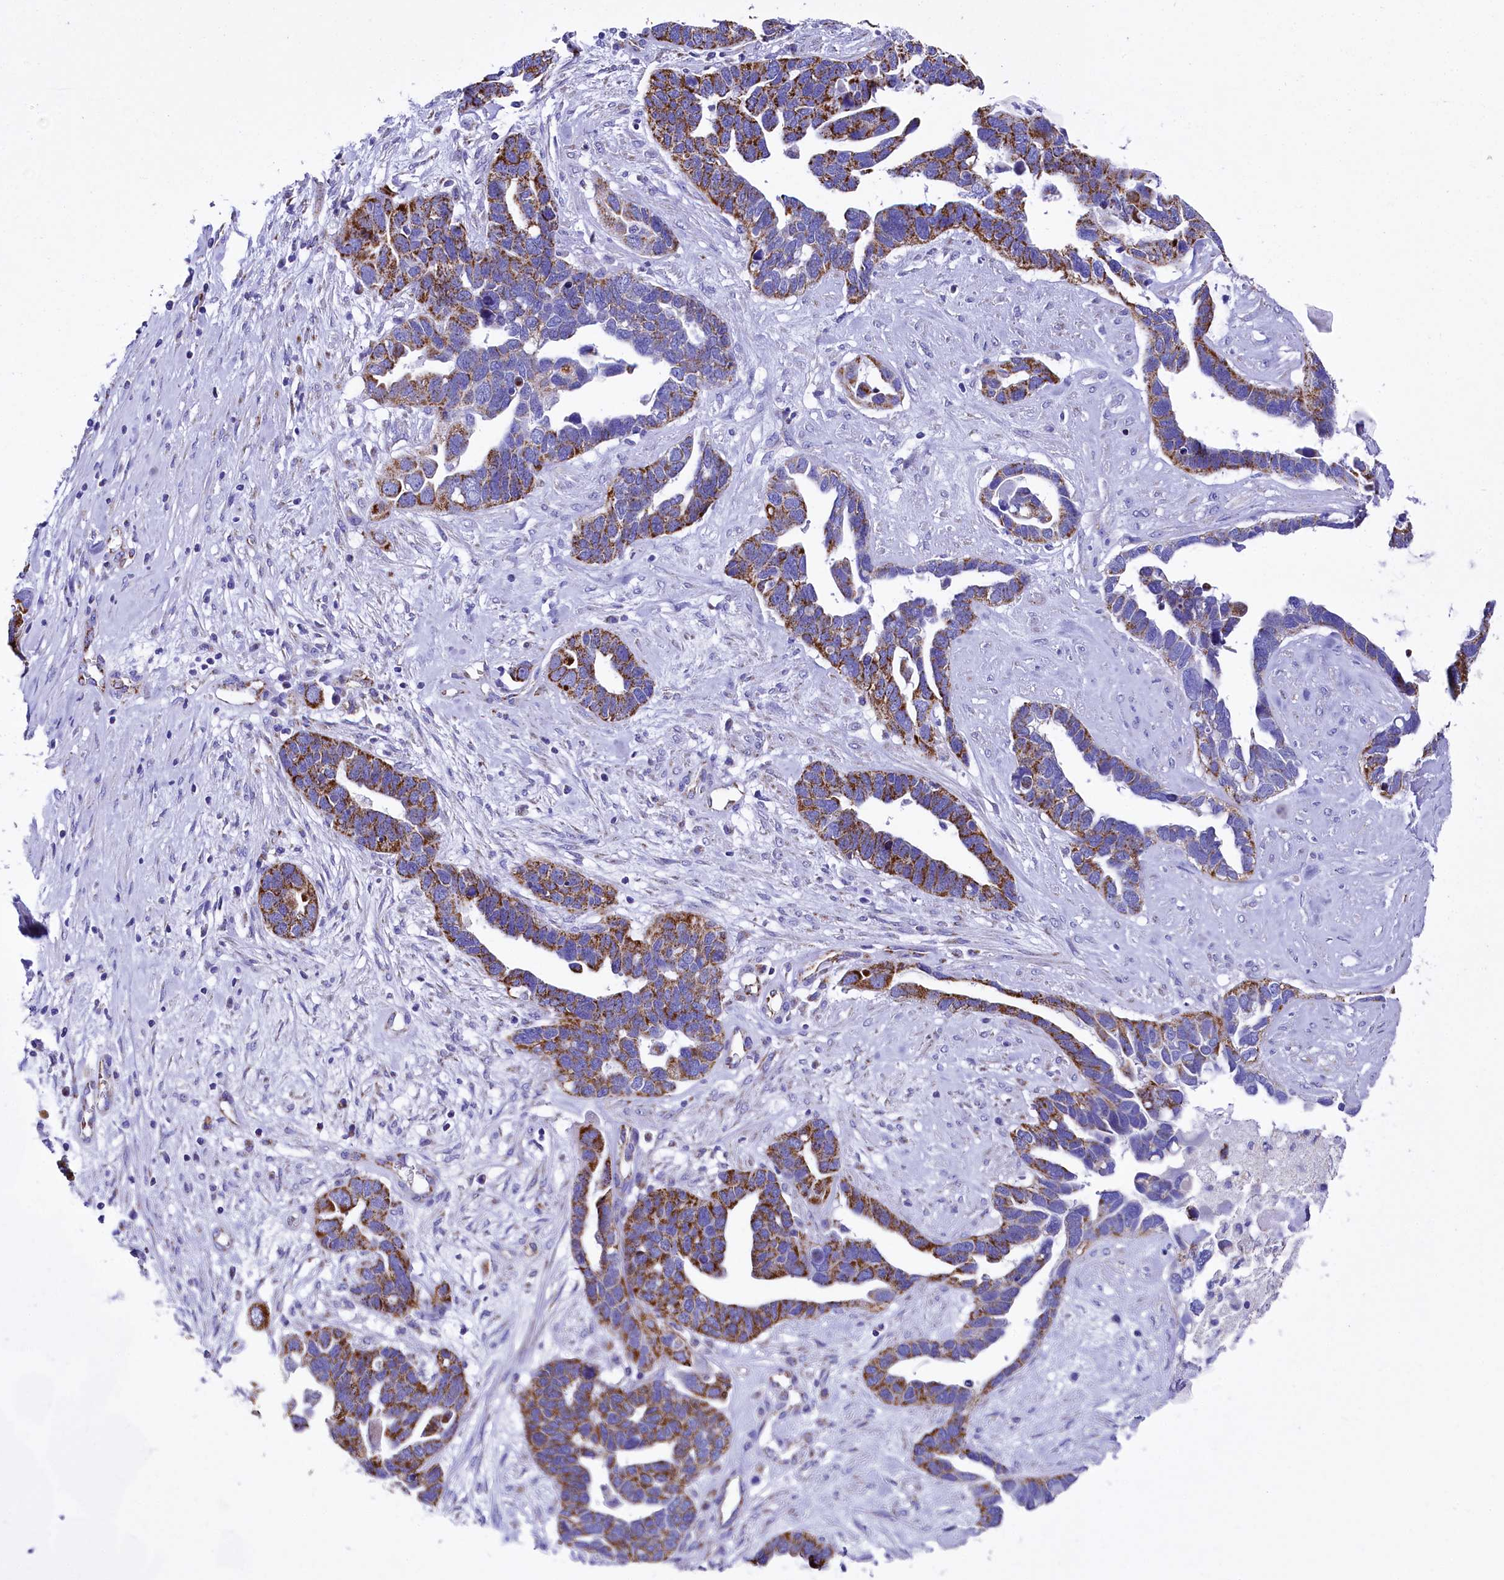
{"staining": {"intensity": "strong", "quantity": ">75%", "location": "cytoplasmic/membranous"}, "tissue": "ovarian cancer", "cell_type": "Tumor cells", "image_type": "cancer", "snomed": [{"axis": "morphology", "description": "Cystadenocarcinoma, serous, NOS"}, {"axis": "topography", "description": "Ovary"}], "caption": "Approximately >75% of tumor cells in human ovarian cancer (serous cystadenocarcinoma) display strong cytoplasmic/membranous protein positivity as visualized by brown immunohistochemical staining.", "gene": "MMAB", "patient": {"sex": "female", "age": 54}}